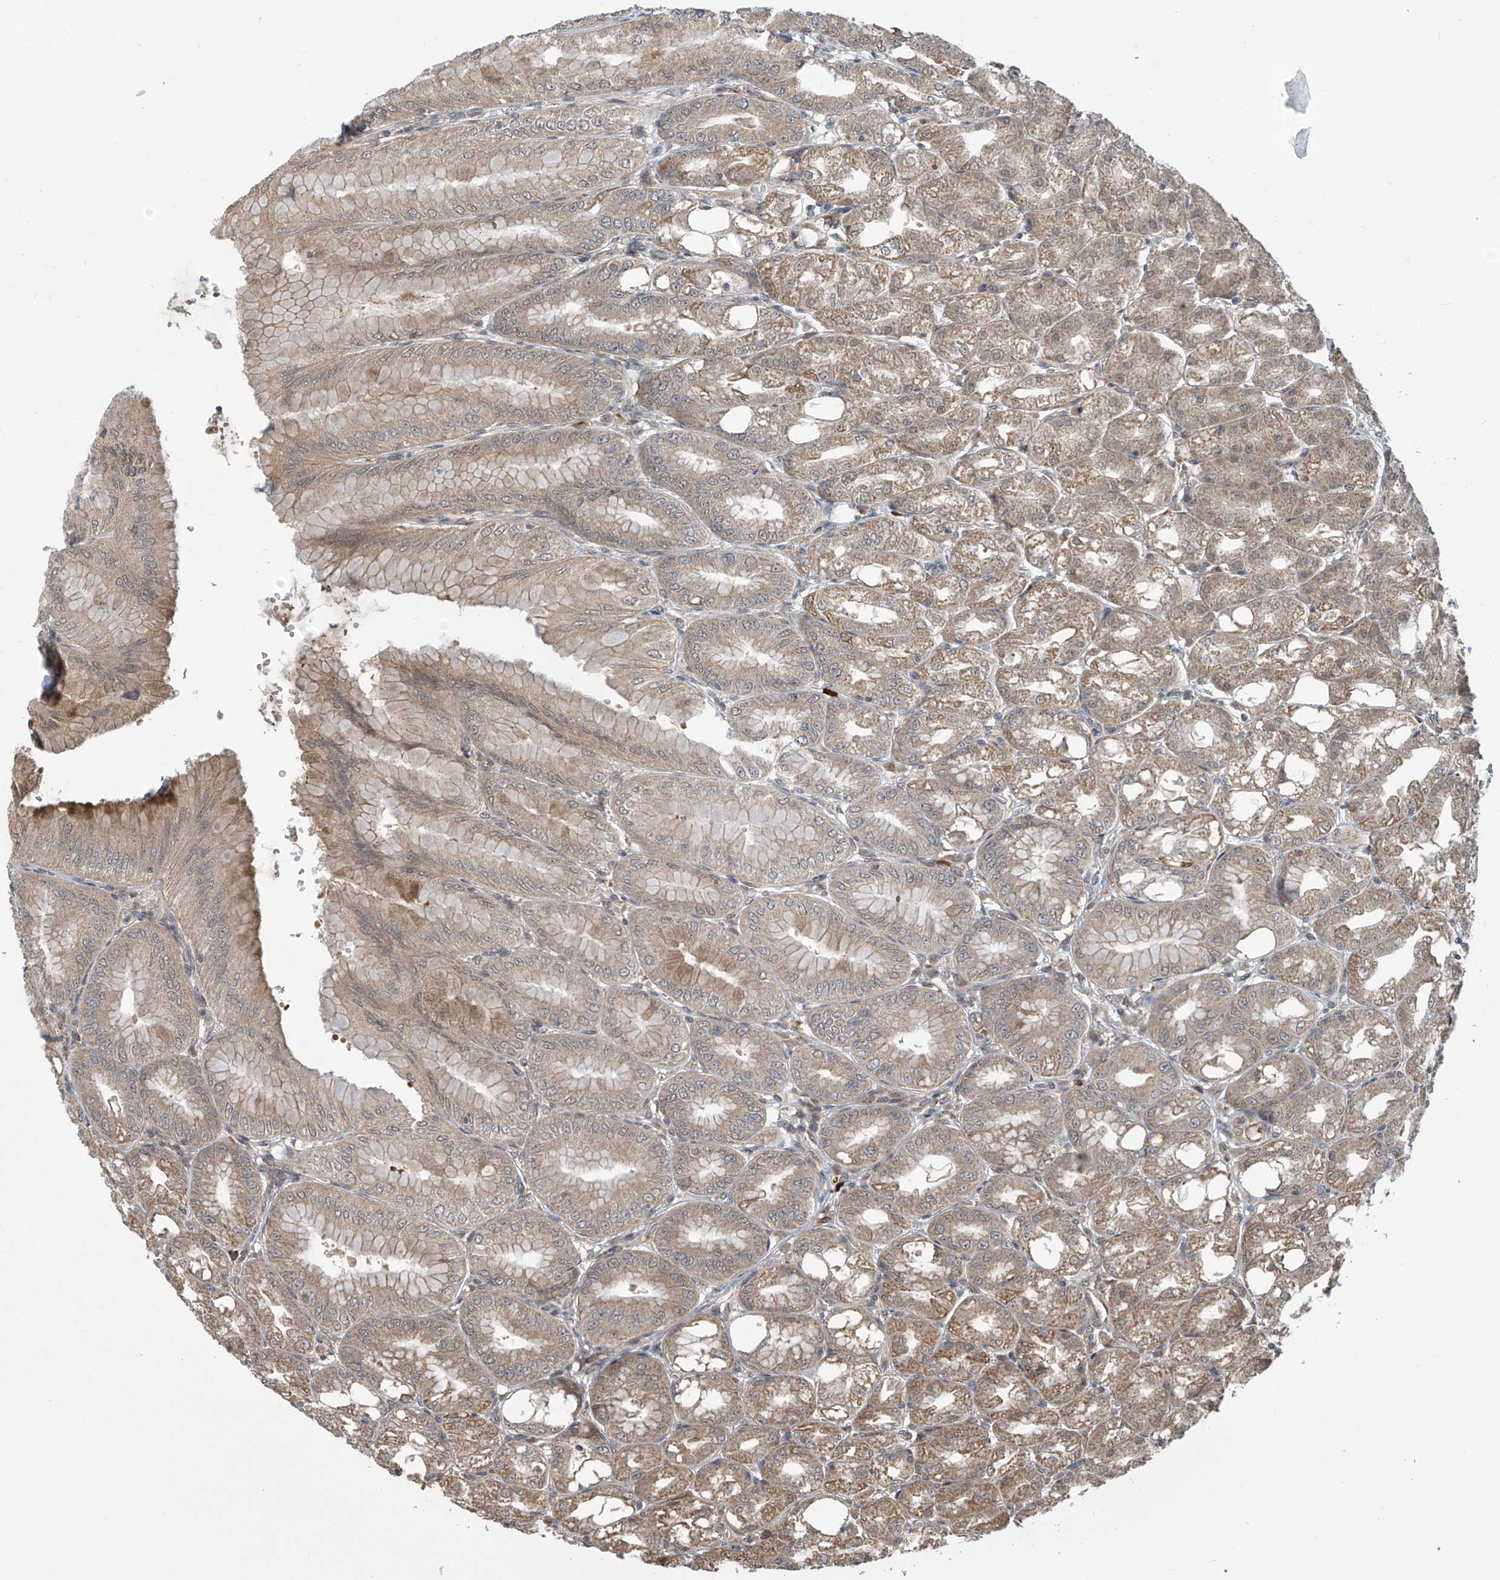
{"staining": {"intensity": "moderate", "quantity": "25%-75%", "location": "cytoplasmic/membranous,nuclear"}, "tissue": "stomach", "cell_type": "Glandular cells", "image_type": "normal", "snomed": [{"axis": "morphology", "description": "Normal tissue, NOS"}, {"axis": "topography", "description": "Stomach, lower"}], "caption": "Immunohistochemical staining of unremarkable stomach displays medium levels of moderate cytoplasmic/membranous,nuclear staining in approximately 25%-75% of glandular cells.", "gene": "ABHD13", "patient": {"sex": "male", "age": 71}}